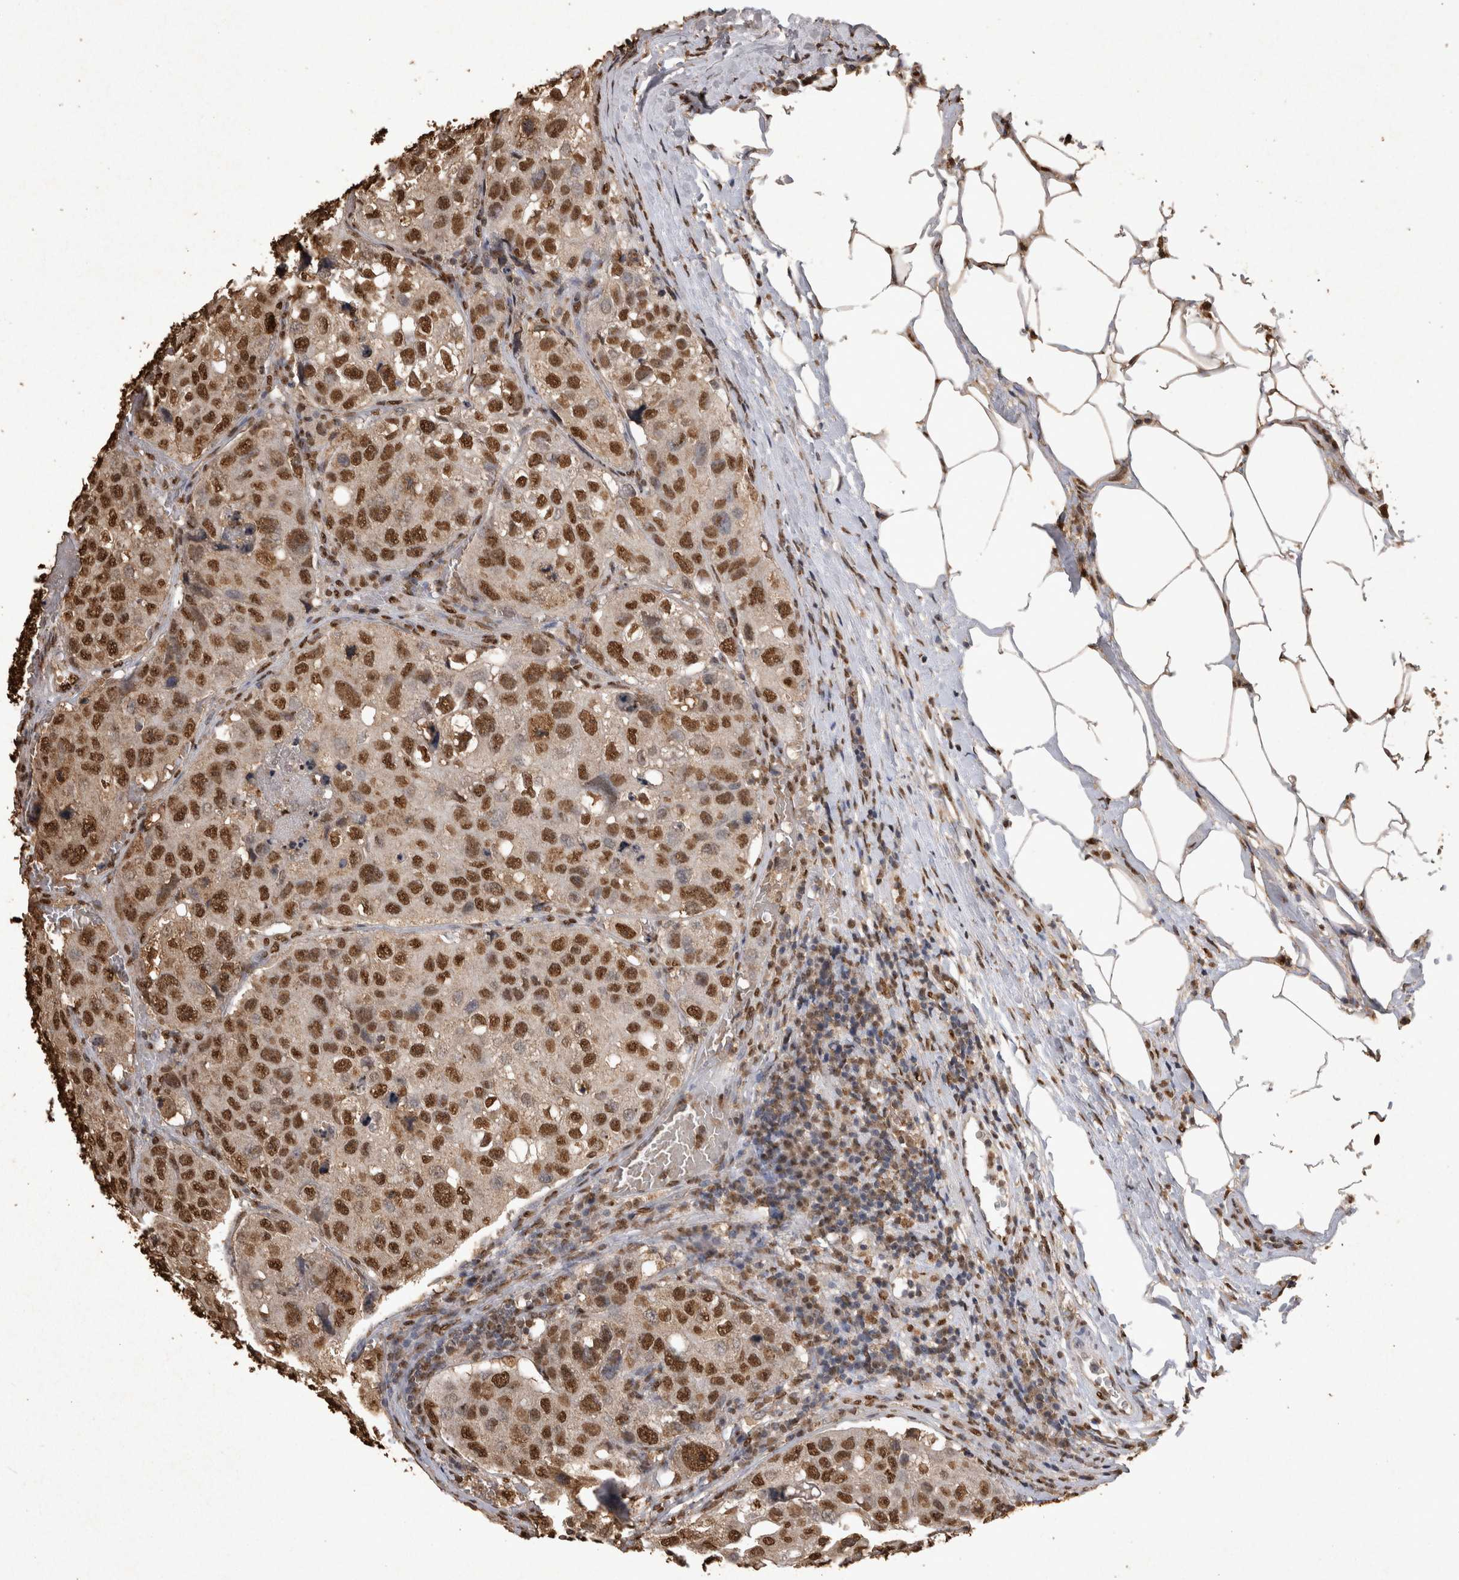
{"staining": {"intensity": "strong", "quantity": ">75%", "location": "nuclear"}, "tissue": "urothelial cancer", "cell_type": "Tumor cells", "image_type": "cancer", "snomed": [{"axis": "morphology", "description": "Urothelial carcinoma, High grade"}, {"axis": "topography", "description": "Lymph node"}, {"axis": "topography", "description": "Urinary bladder"}], "caption": "A histopathology image of urothelial cancer stained for a protein shows strong nuclear brown staining in tumor cells.", "gene": "OAS2", "patient": {"sex": "male", "age": 51}}